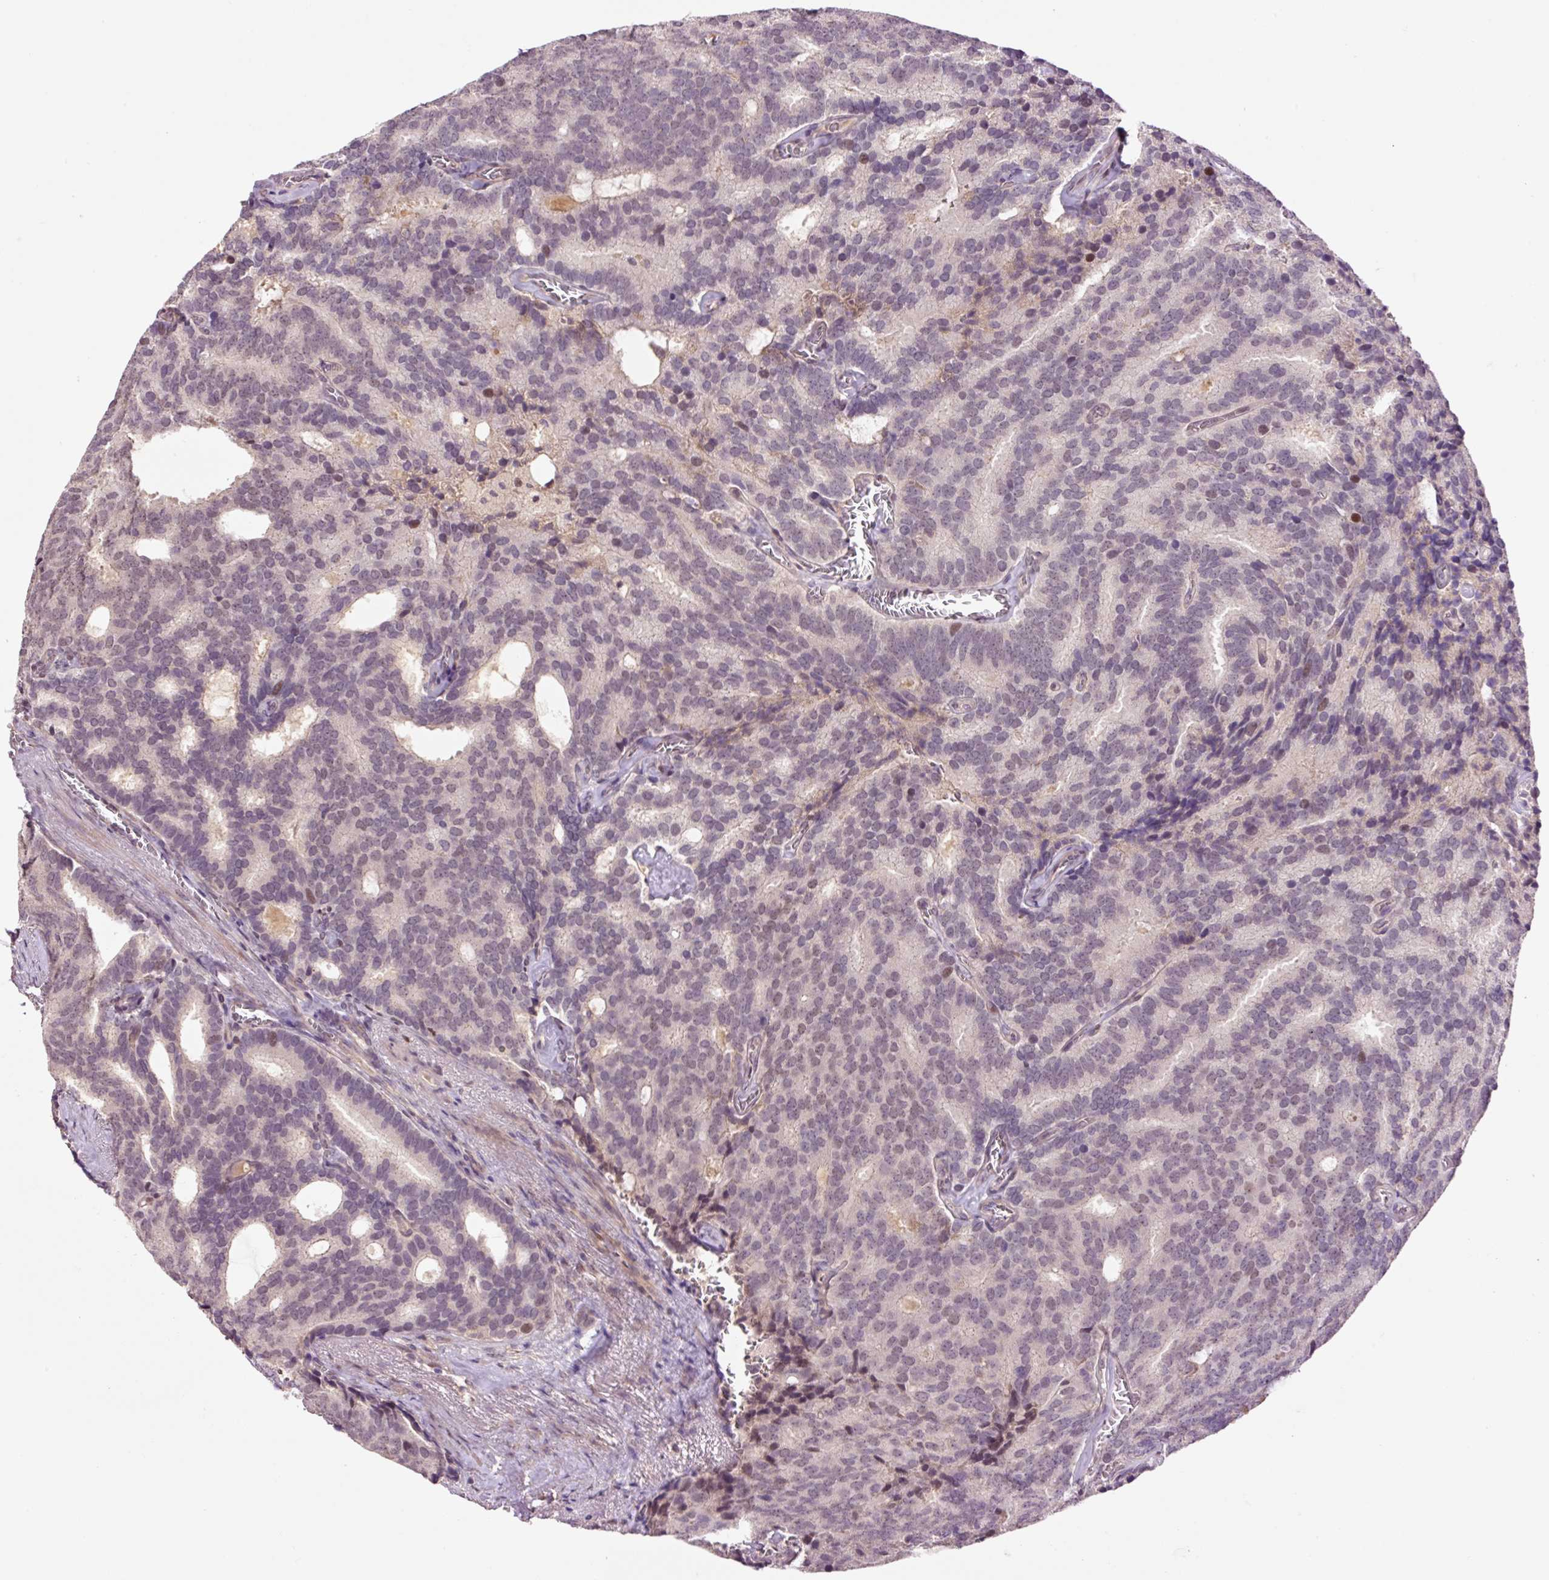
{"staining": {"intensity": "weak", "quantity": "<25%", "location": "nuclear"}, "tissue": "prostate cancer", "cell_type": "Tumor cells", "image_type": "cancer", "snomed": [{"axis": "morphology", "description": "Adenocarcinoma, Low grade"}, {"axis": "topography", "description": "Prostate"}], "caption": "DAB (3,3'-diaminobenzidine) immunohistochemical staining of human adenocarcinoma (low-grade) (prostate) demonstrates no significant staining in tumor cells.", "gene": "DPPA4", "patient": {"sex": "male", "age": 71}}